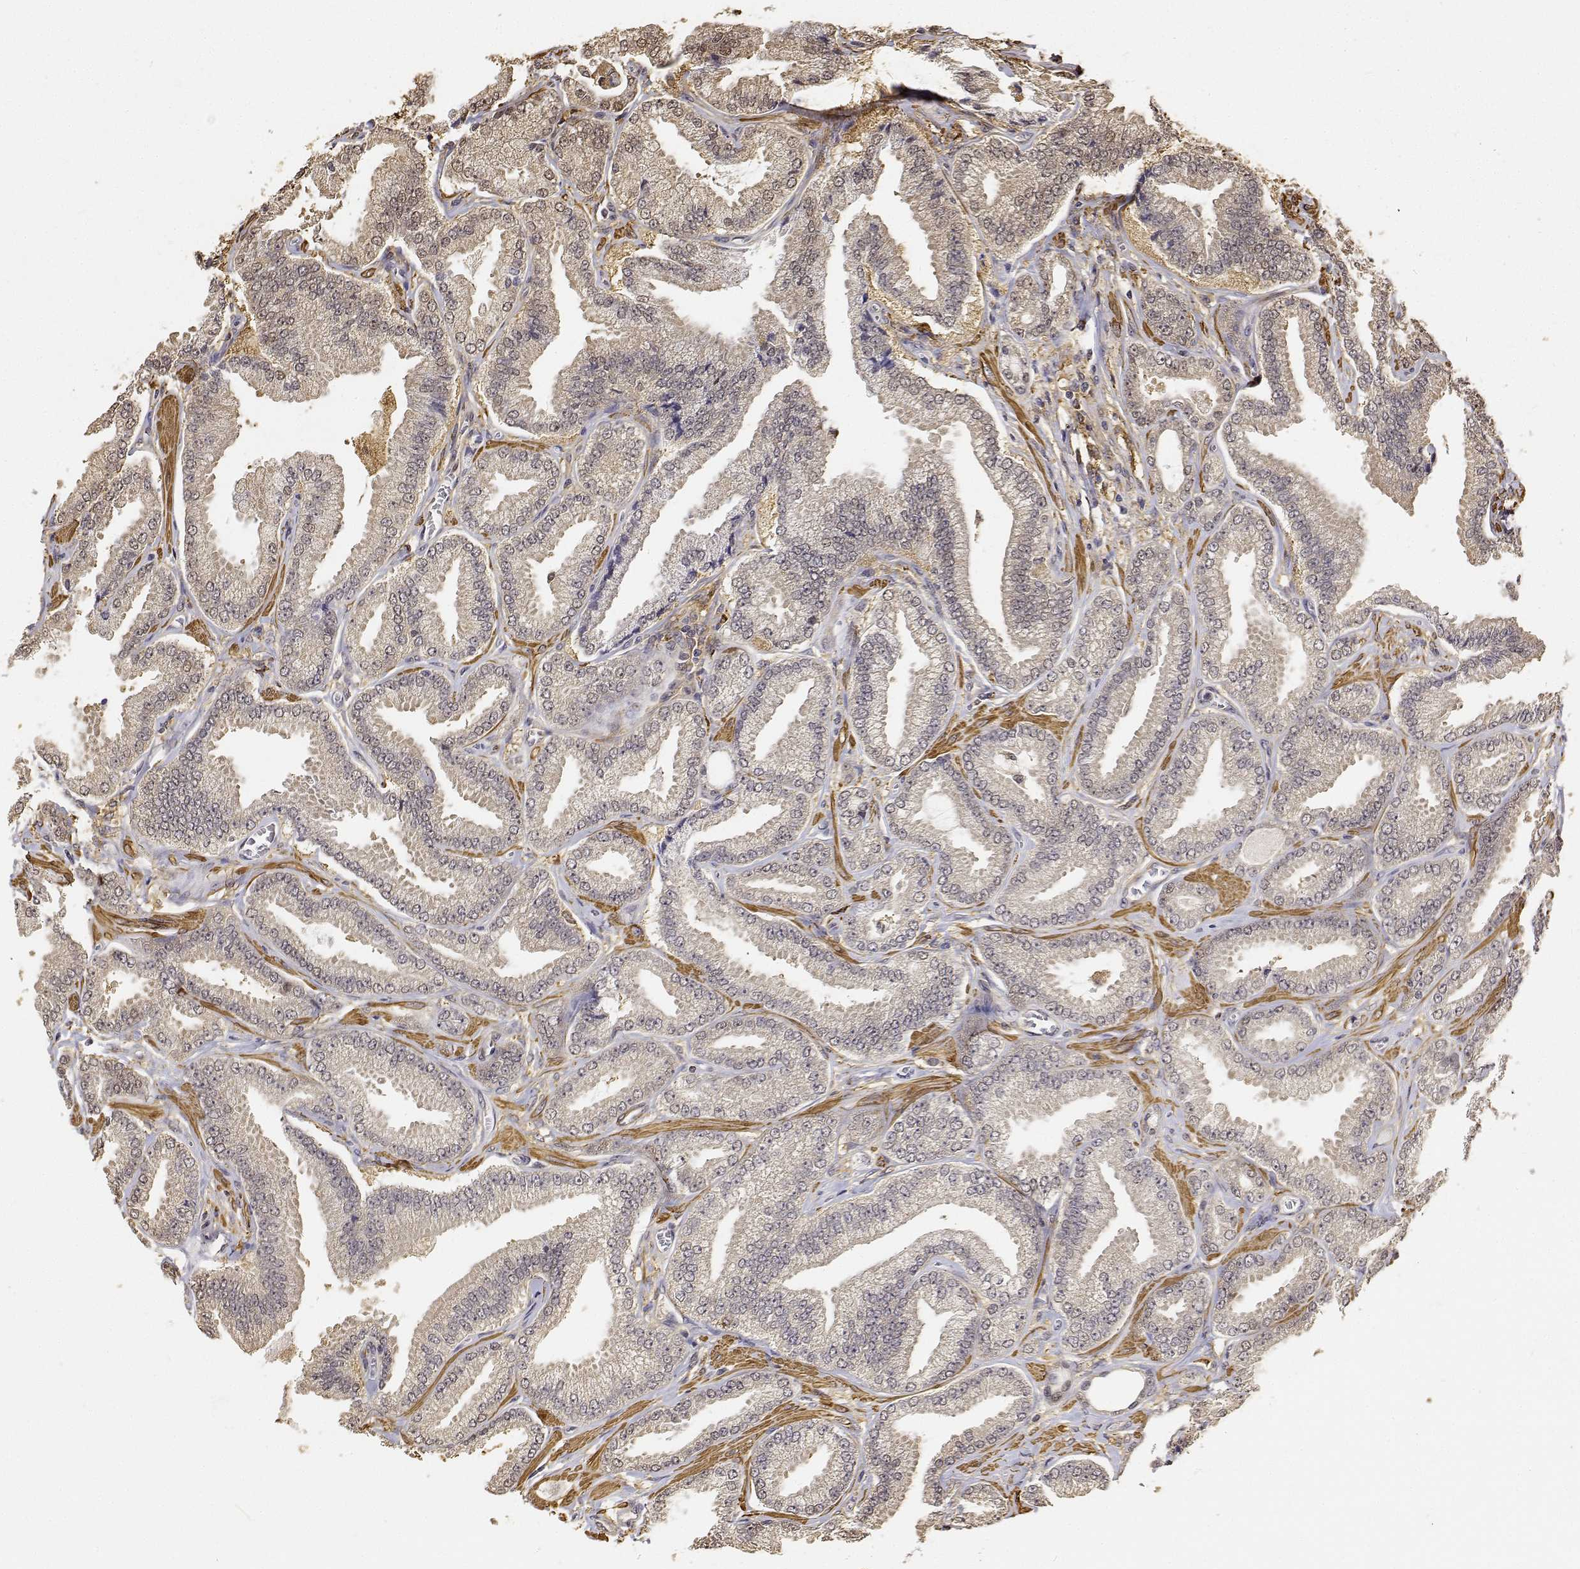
{"staining": {"intensity": "weak", "quantity": "25%-75%", "location": "cytoplasmic/membranous"}, "tissue": "prostate cancer", "cell_type": "Tumor cells", "image_type": "cancer", "snomed": [{"axis": "morphology", "description": "Adenocarcinoma, Low grade"}, {"axis": "topography", "description": "Prostate"}], "caption": "DAB (3,3'-diaminobenzidine) immunohistochemical staining of prostate low-grade adenocarcinoma exhibits weak cytoplasmic/membranous protein expression in about 25%-75% of tumor cells. (DAB IHC, brown staining for protein, blue staining for nuclei).", "gene": "PCID2", "patient": {"sex": "male", "age": 55}}